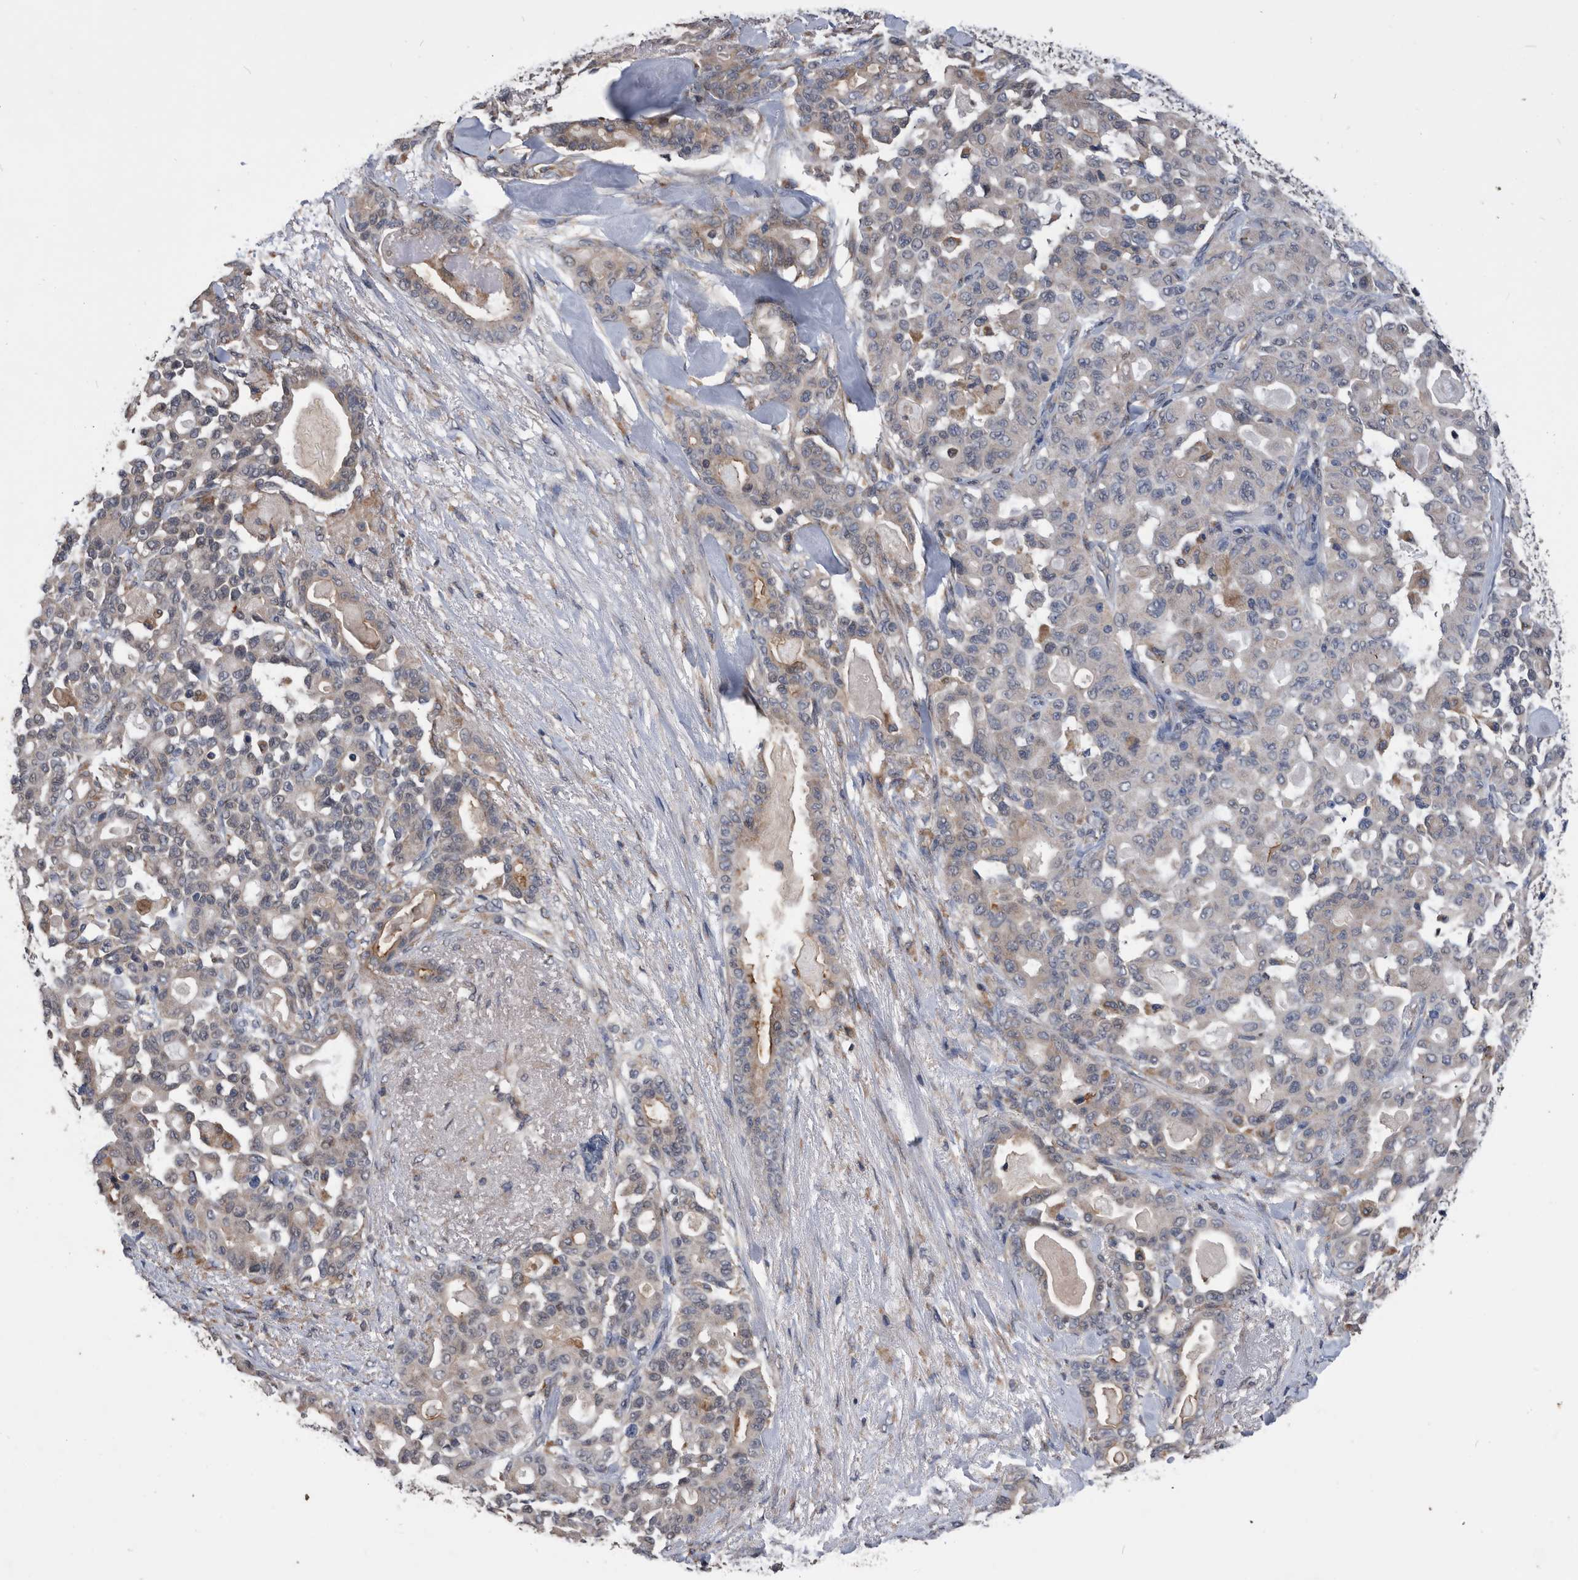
{"staining": {"intensity": "weak", "quantity": "<25%", "location": "cytoplasmic/membranous"}, "tissue": "pancreatic cancer", "cell_type": "Tumor cells", "image_type": "cancer", "snomed": [{"axis": "morphology", "description": "Adenocarcinoma, NOS"}, {"axis": "topography", "description": "Pancreas"}], "caption": "The immunohistochemistry image has no significant positivity in tumor cells of pancreatic cancer tissue.", "gene": "NRBP1", "patient": {"sex": "male", "age": 63}}